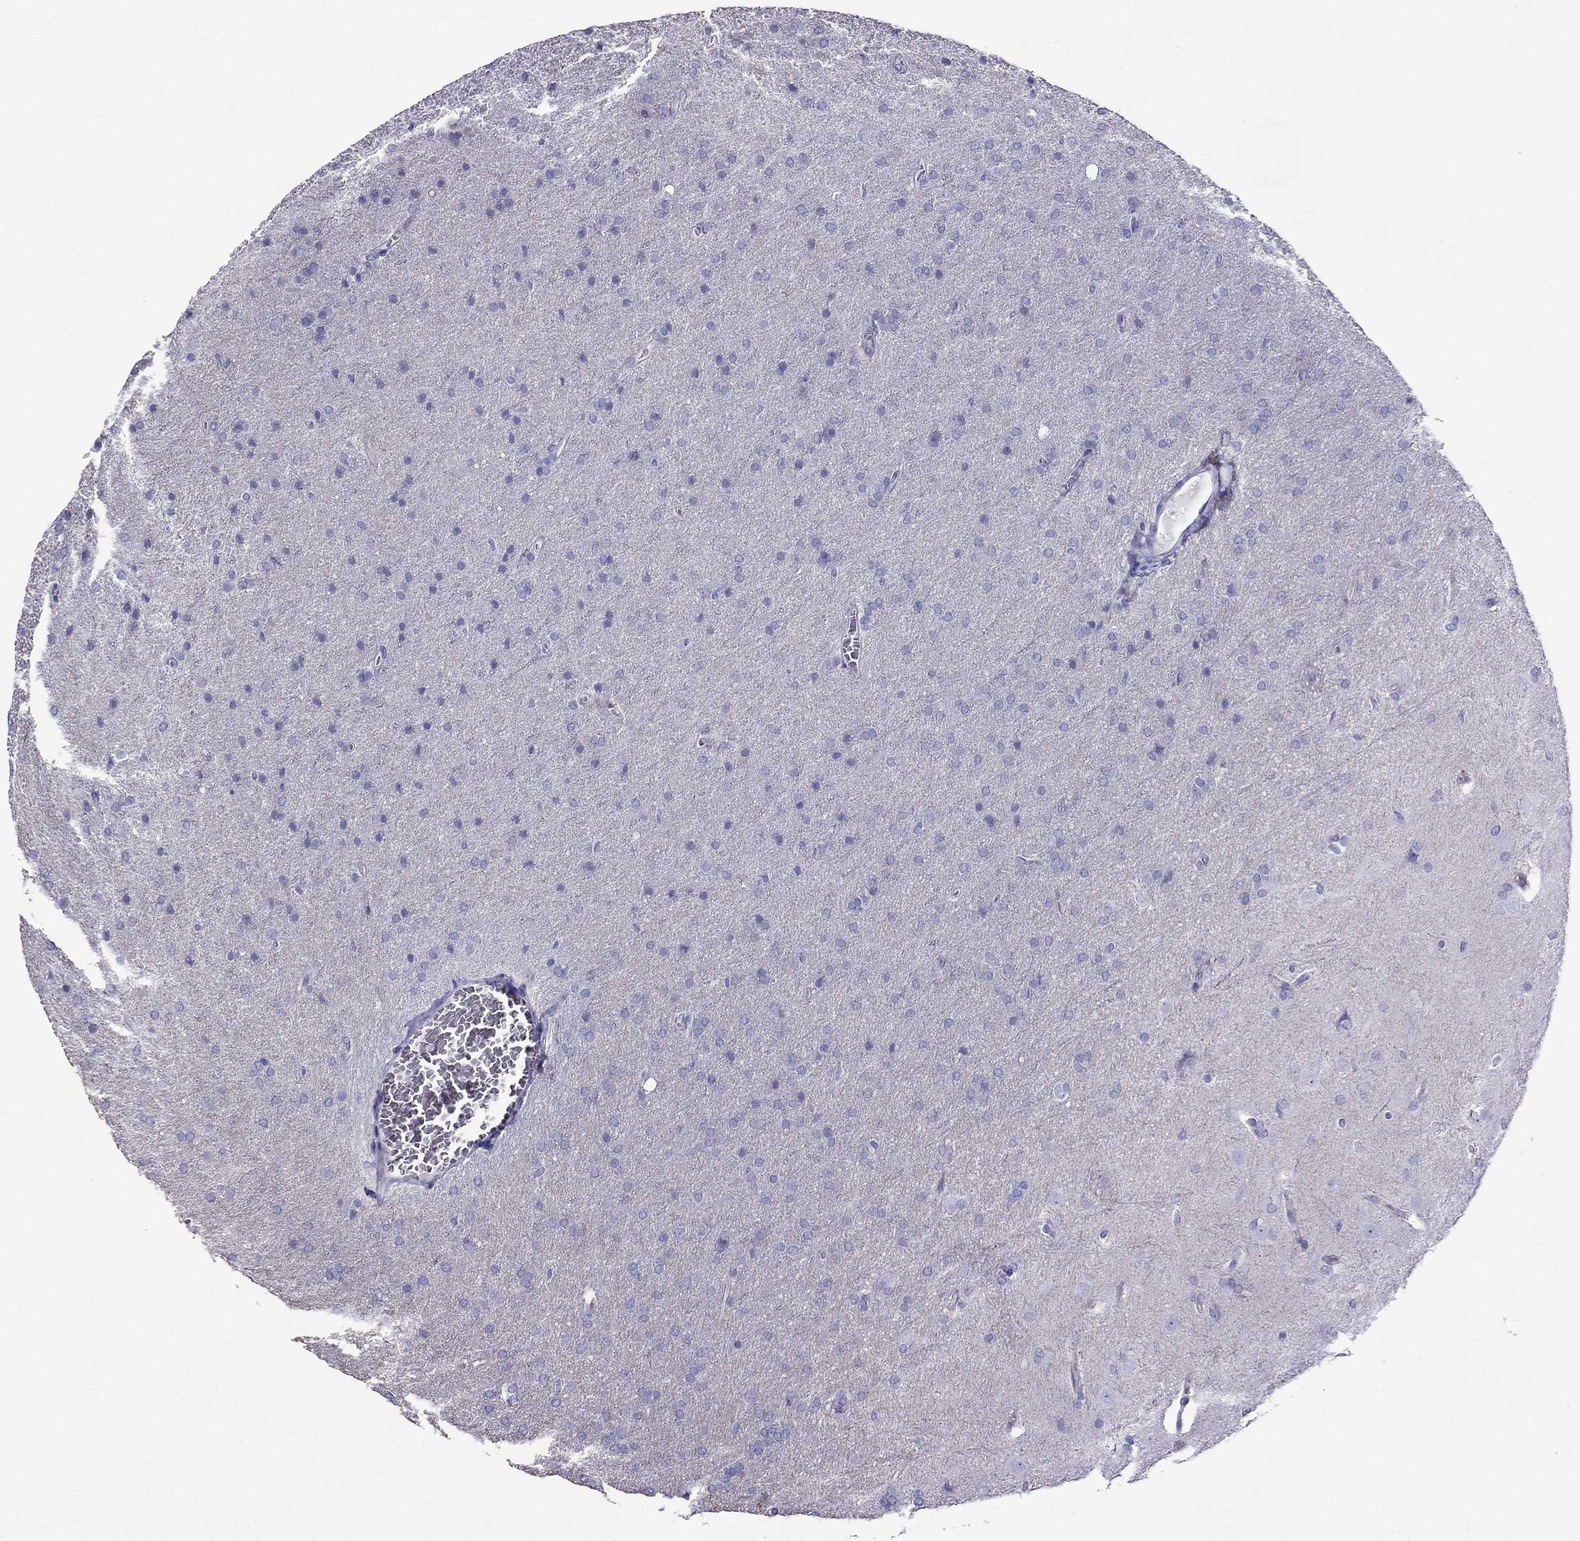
{"staining": {"intensity": "negative", "quantity": "none", "location": "none"}, "tissue": "glioma", "cell_type": "Tumor cells", "image_type": "cancer", "snomed": [{"axis": "morphology", "description": "Glioma, malignant, Low grade"}, {"axis": "topography", "description": "Brain"}], "caption": "High magnification brightfield microscopy of glioma stained with DAB (3,3'-diaminobenzidine) (brown) and counterstained with hematoxylin (blue): tumor cells show no significant expression.", "gene": "TDRD1", "patient": {"sex": "female", "age": 32}}